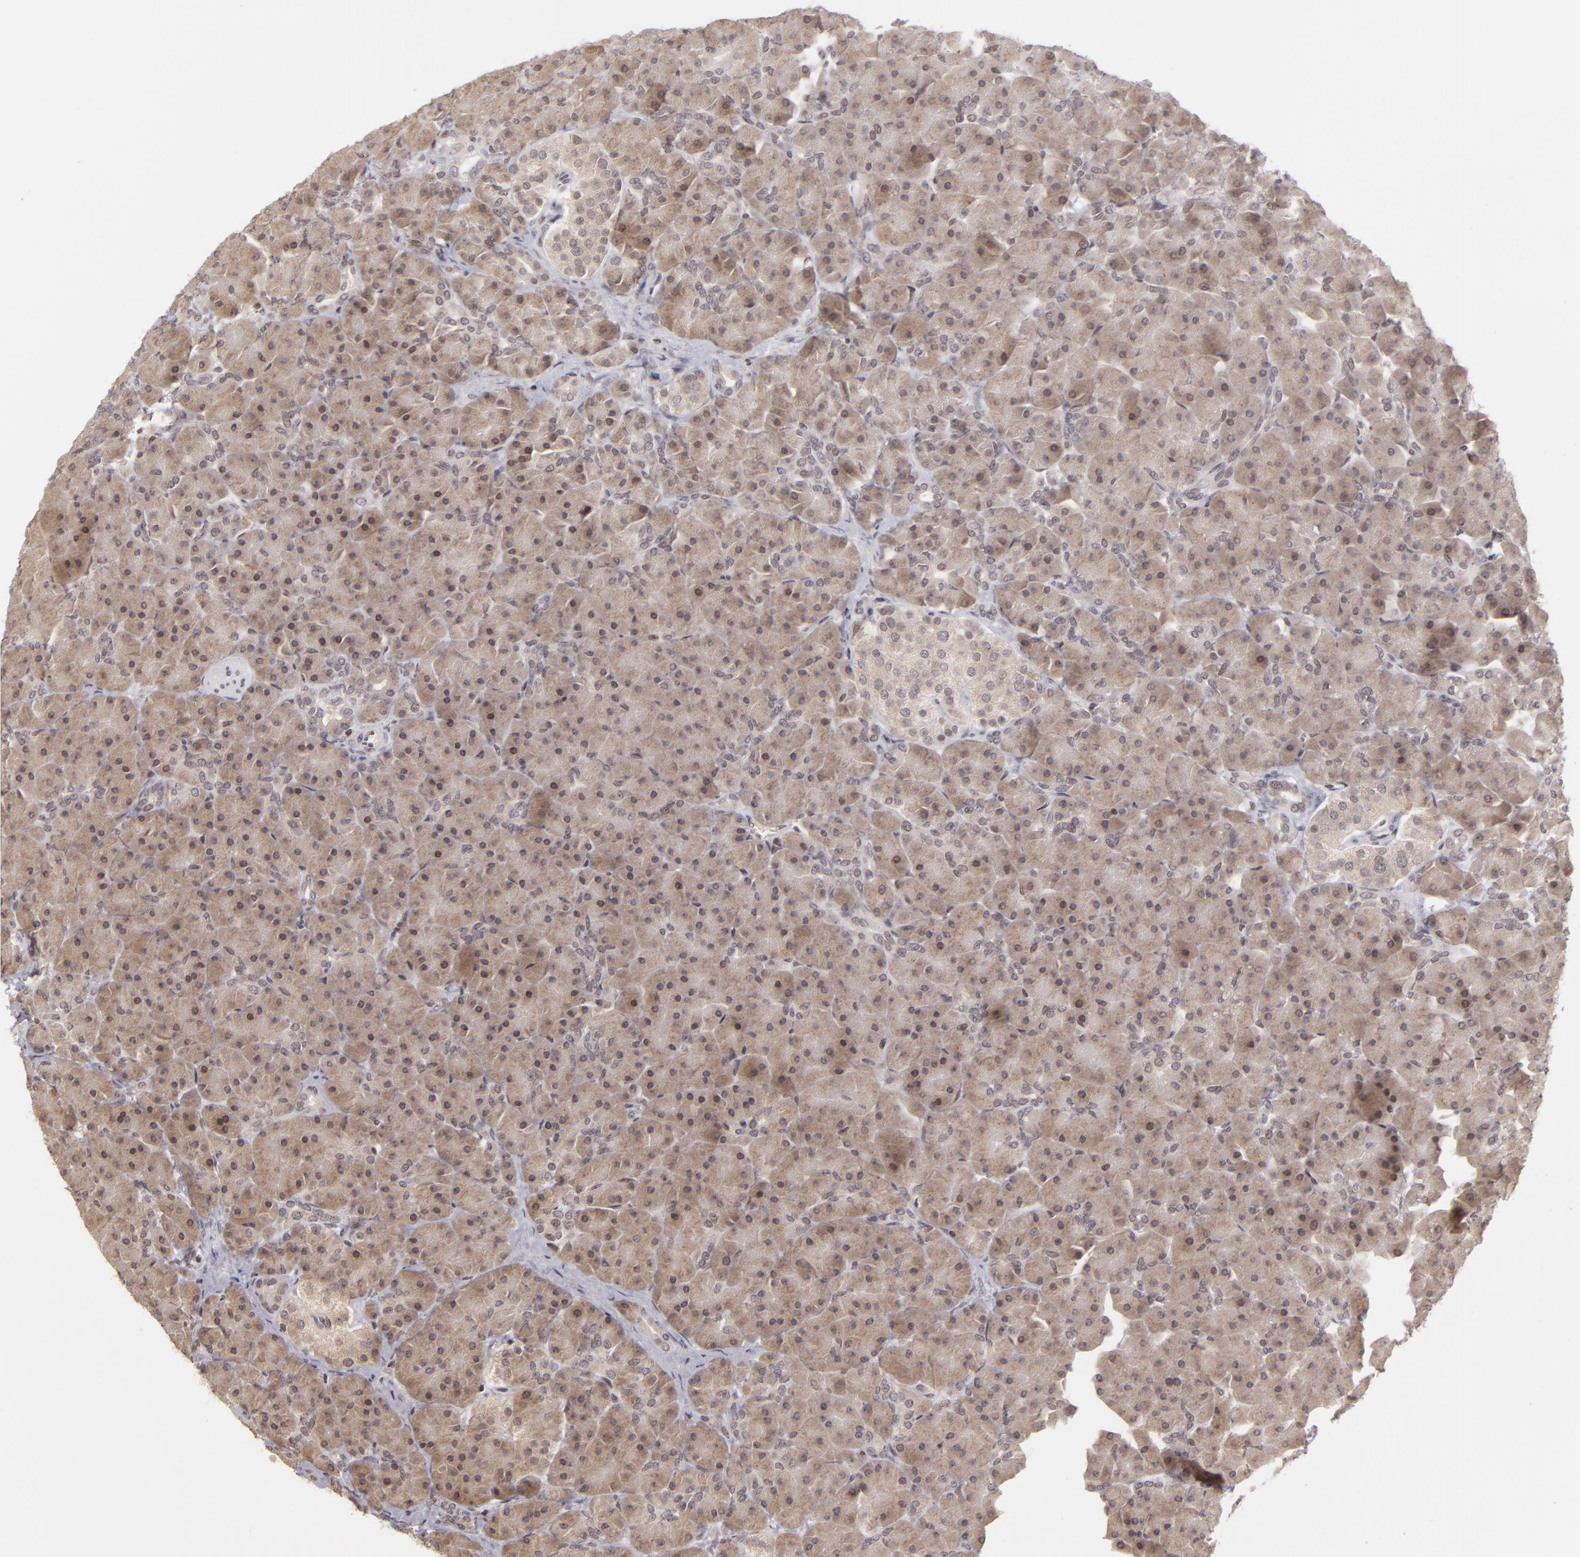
{"staining": {"intensity": "weak", "quantity": ">75%", "location": "cytoplasmic/membranous"}, "tissue": "pancreas", "cell_type": "Exocrine glandular cells", "image_type": "normal", "snomed": [{"axis": "morphology", "description": "Normal tissue, NOS"}, {"axis": "topography", "description": "Pancreas"}], "caption": "Immunohistochemical staining of normal human pancreas exhibits weak cytoplasmic/membranous protein staining in approximately >75% of exocrine glandular cells.", "gene": "AKAP6", "patient": {"sex": "male", "age": 66}}